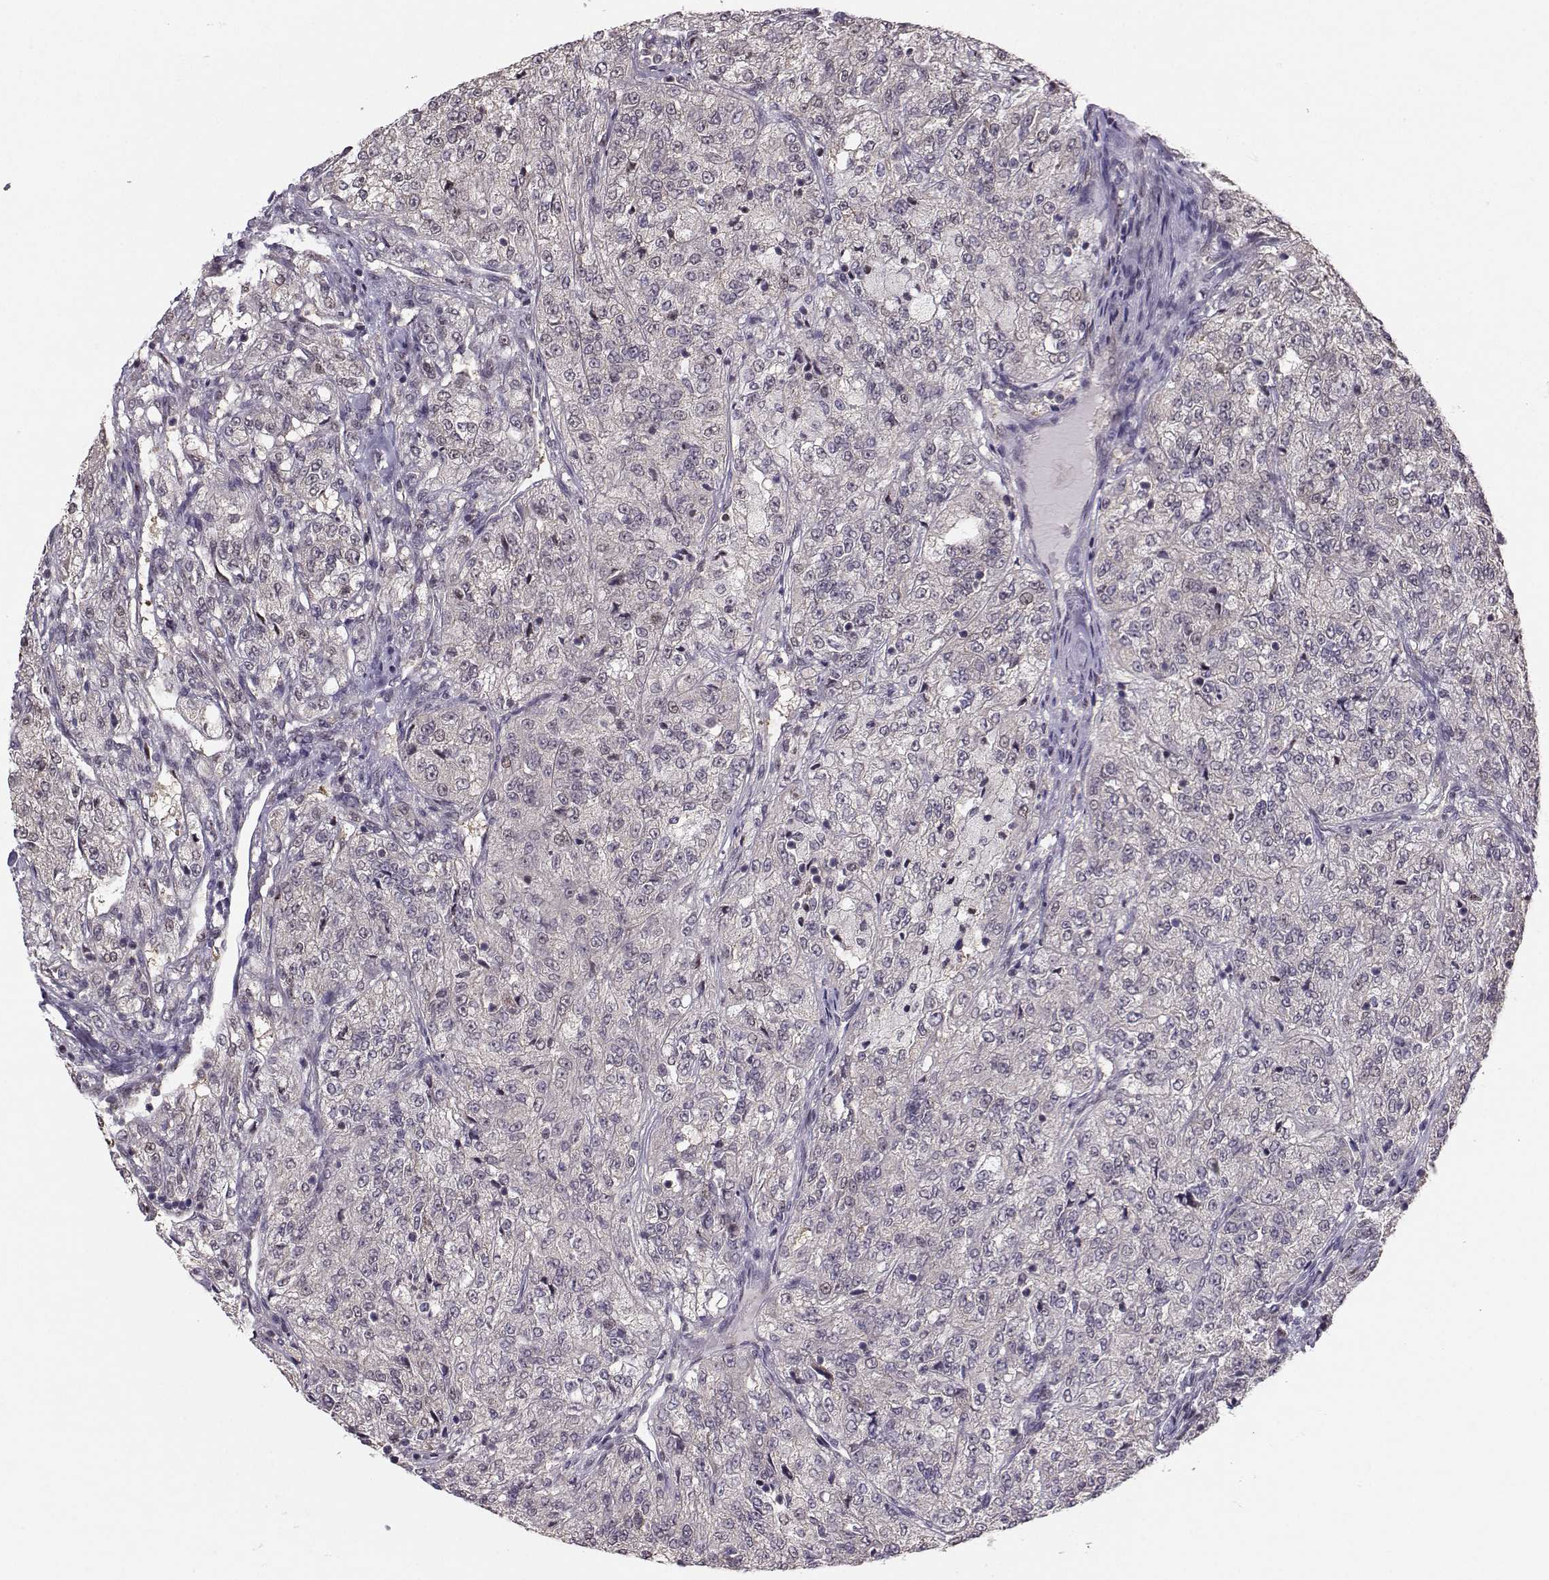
{"staining": {"intensity": "negative", "quantity": "none", "location": "none"}, "tissue": "renal cancer", "cell_type": "Tumor cells", "image_type": "cancer", "snomed": [{"axis": "morphology", "description": "Adenocarcinoma, NOS"}, {"axis": "topography", "description": "Kidney"}], "caption": "A high-resolution micrograph shows immunohistochemistry (IHC) staining of renal cancer (adenocarcinoma), which shows no significant expression in tumor cells. (DAB (3,3'-diaminobenzidine) immunohistochemistry, high magnification).", "gene": "PKP2", "patient": {"sex": "female", "age": 63}}